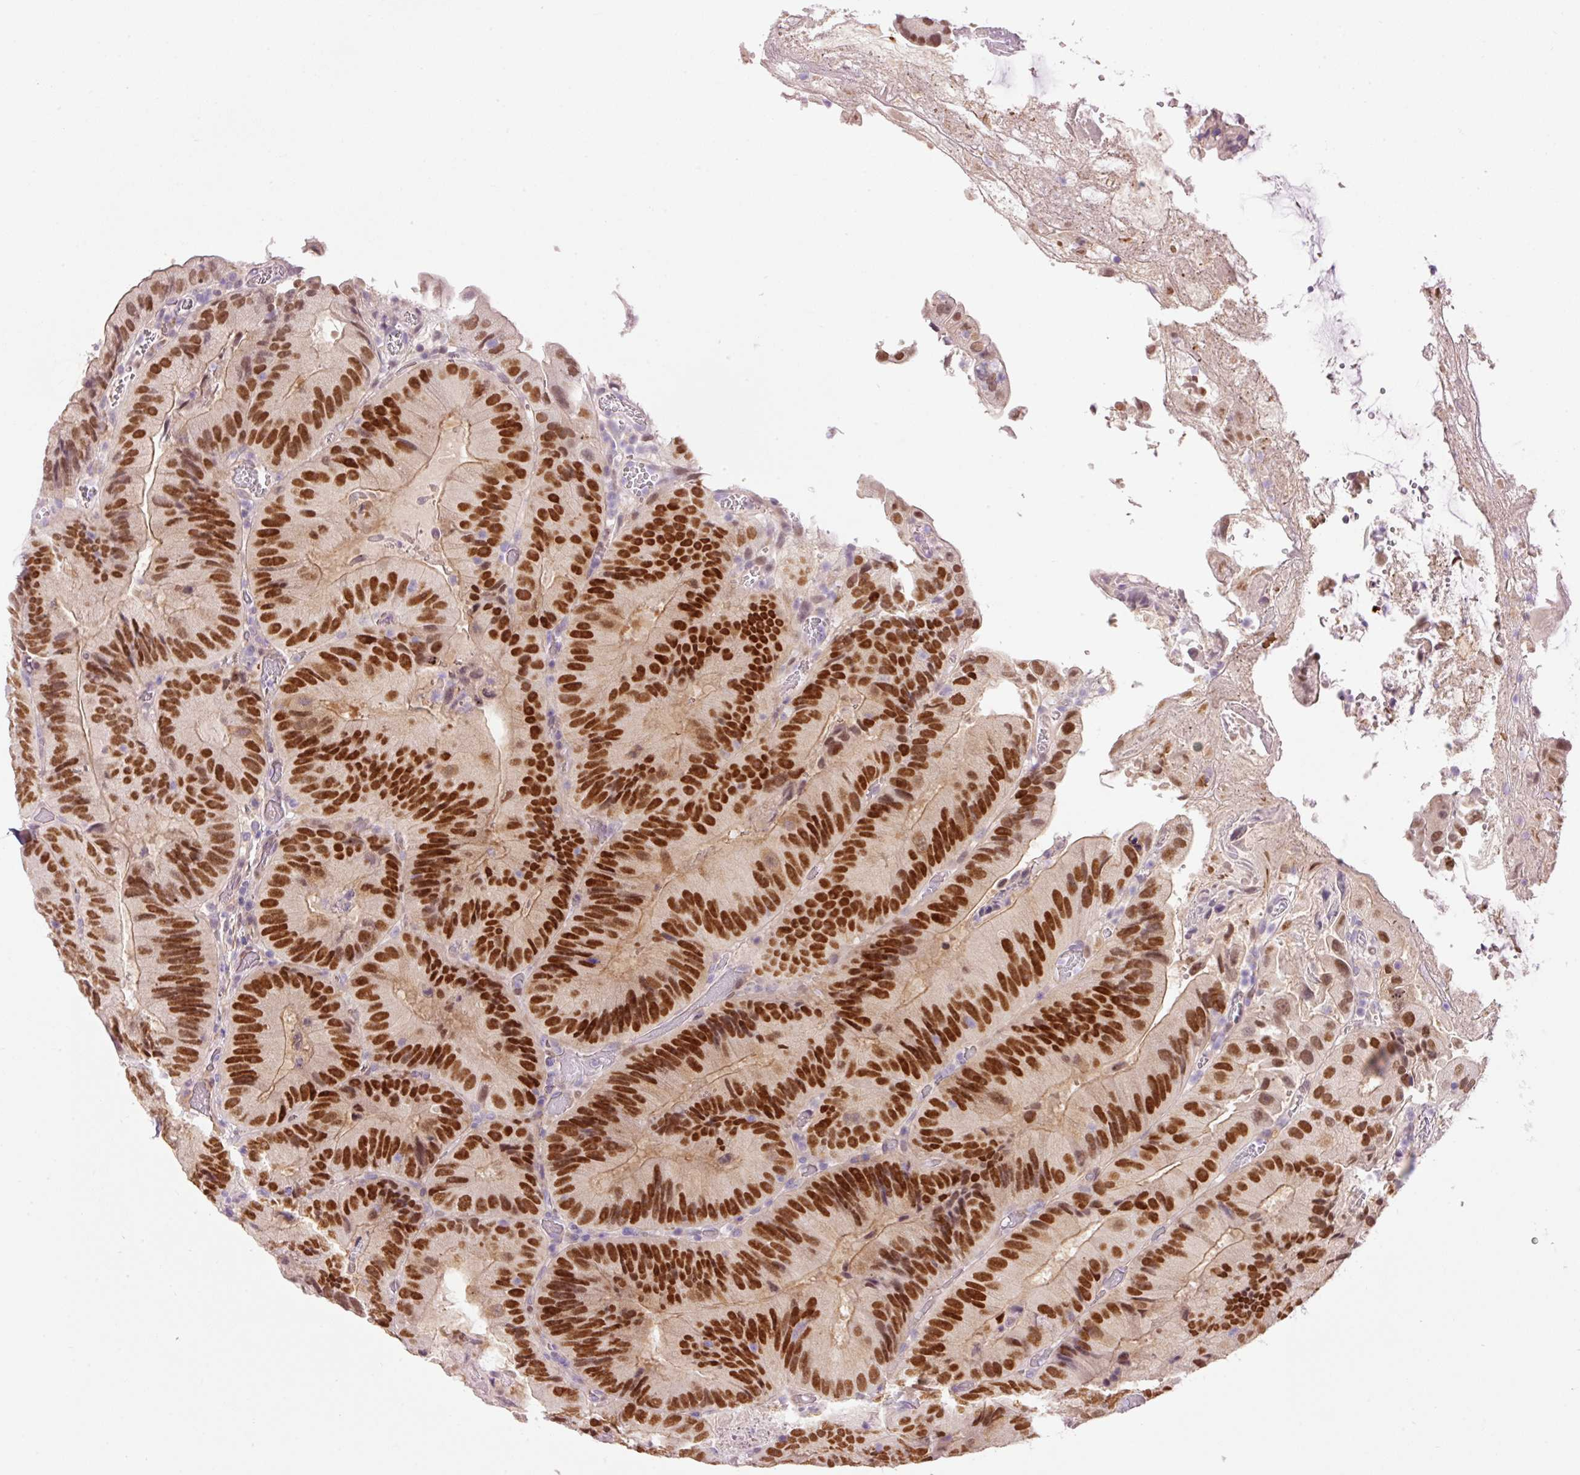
{"staining": {"intensity": "strong", "quantity": ">75%", "location": "nuclear"}, "tissue": "colorectal cancer", "cell_type": "Tumor cells", "image_type": "cancer", "snomed": [{"axis": "morphology", "description": "Adenocarcinoma, NOS"}, {"axis": "topography", "description": "Colon"}], "caption": "Human adenocarcinoma (colorectal) stained for a protein (brown) demonstrates strong nuclear positive expression in about >75% of tumor cells.", "gene": "HNF1A", "patient": {"sex": "female", "age": 86}}